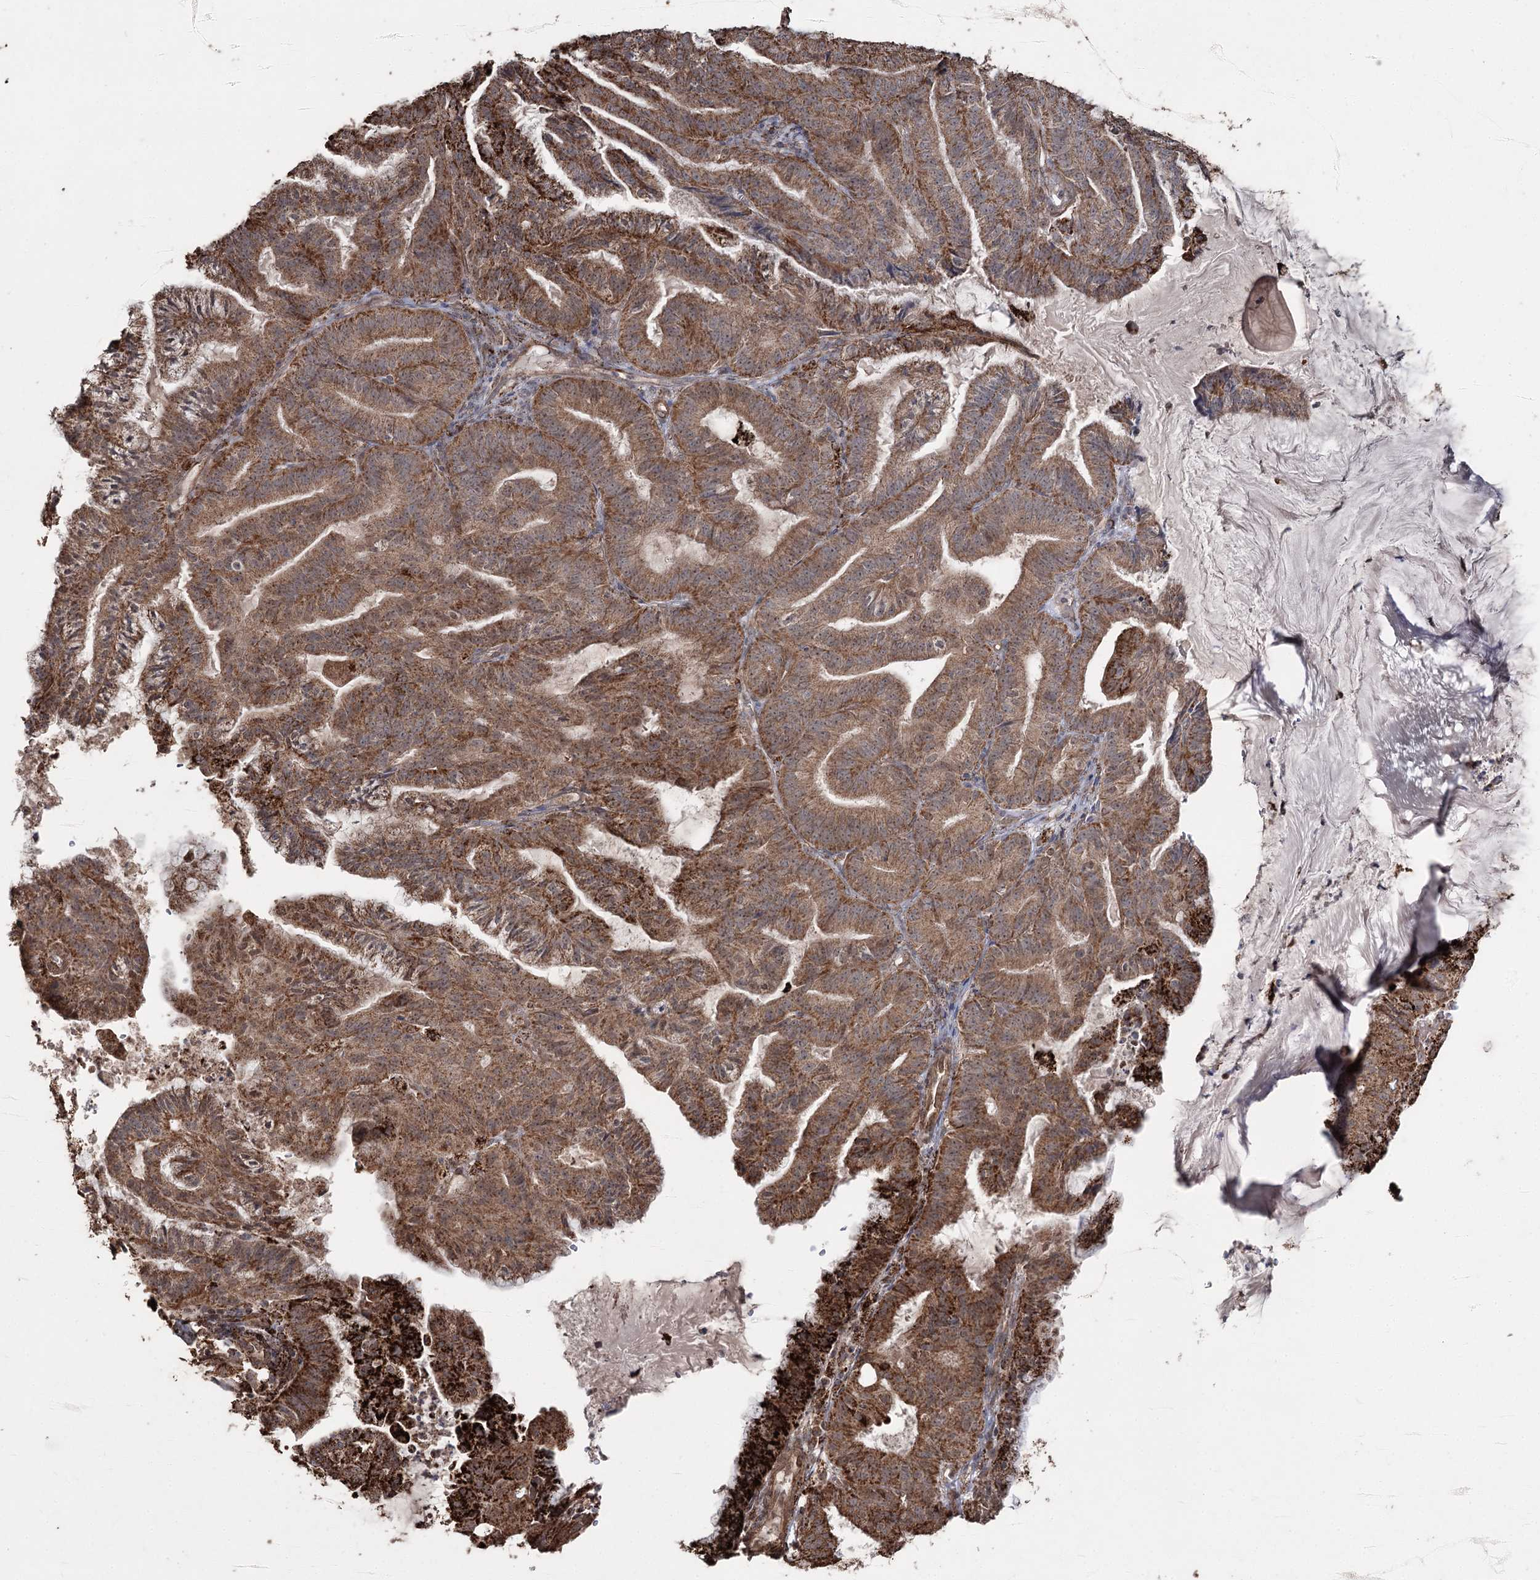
{"staining": {"intensity": "strong", "quantity": ">75%", "location": "cytoplasmic/membranous"}, "tissue": "endometrial cancer", "cell_type": "Tumor cells", "image_type": "cancer", "snomed": [{"axis": "morphology", "description": "Adenocarcinoma, NOS"}, {"axis": "topography", "description": "Endometrium"}], "caption": "Immunohistochemical staining of human adenocarcinoma (endometrial) demonstrates high levels of strong cytoplasmic/membranous expression in about >75% of tumor cells.", "gene": "SLF2", "patient": {"sex": "female", "age": 86}}